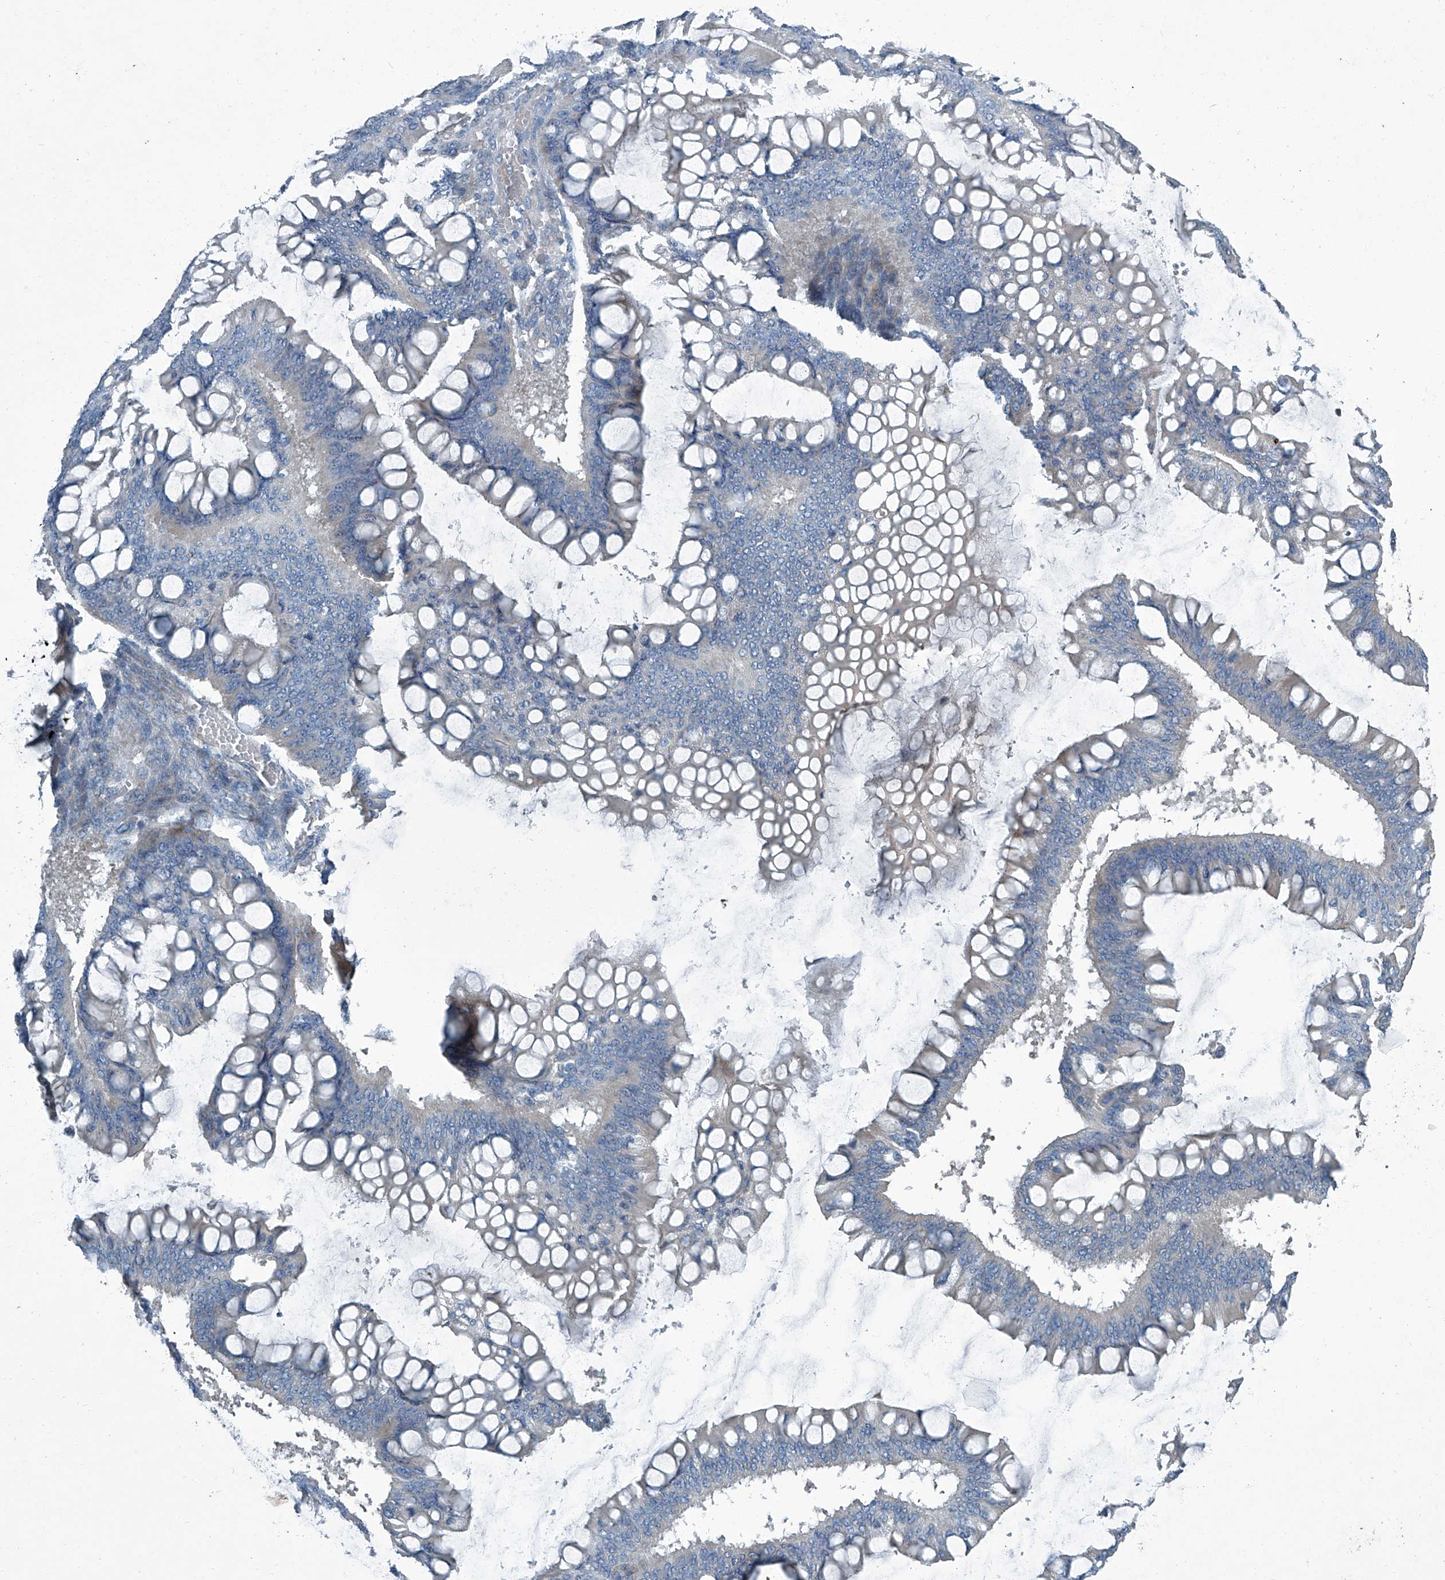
{"staining": {"intensity": "negative", "quantity": "none", "location": "none"}, "tissue": "ovarian cancer", "cell_type": "Tumor cells", "image_type": "cancer", "snomed": [{"axis": "morphology", "description": "Cystadenocarcinoma, mucinous, NOS"}, {"axis": "topography", "description": "Ovary"}], "caption": "The image exhibits no significant positivity in tumor cells of ovarian cancer. (DAB (3,3'-diaminobenzidine) immunohistochemistry with hematoxylin counter stain).", "gene": "SLC26A11", "patient": {"sex": "female", "age": 73}}